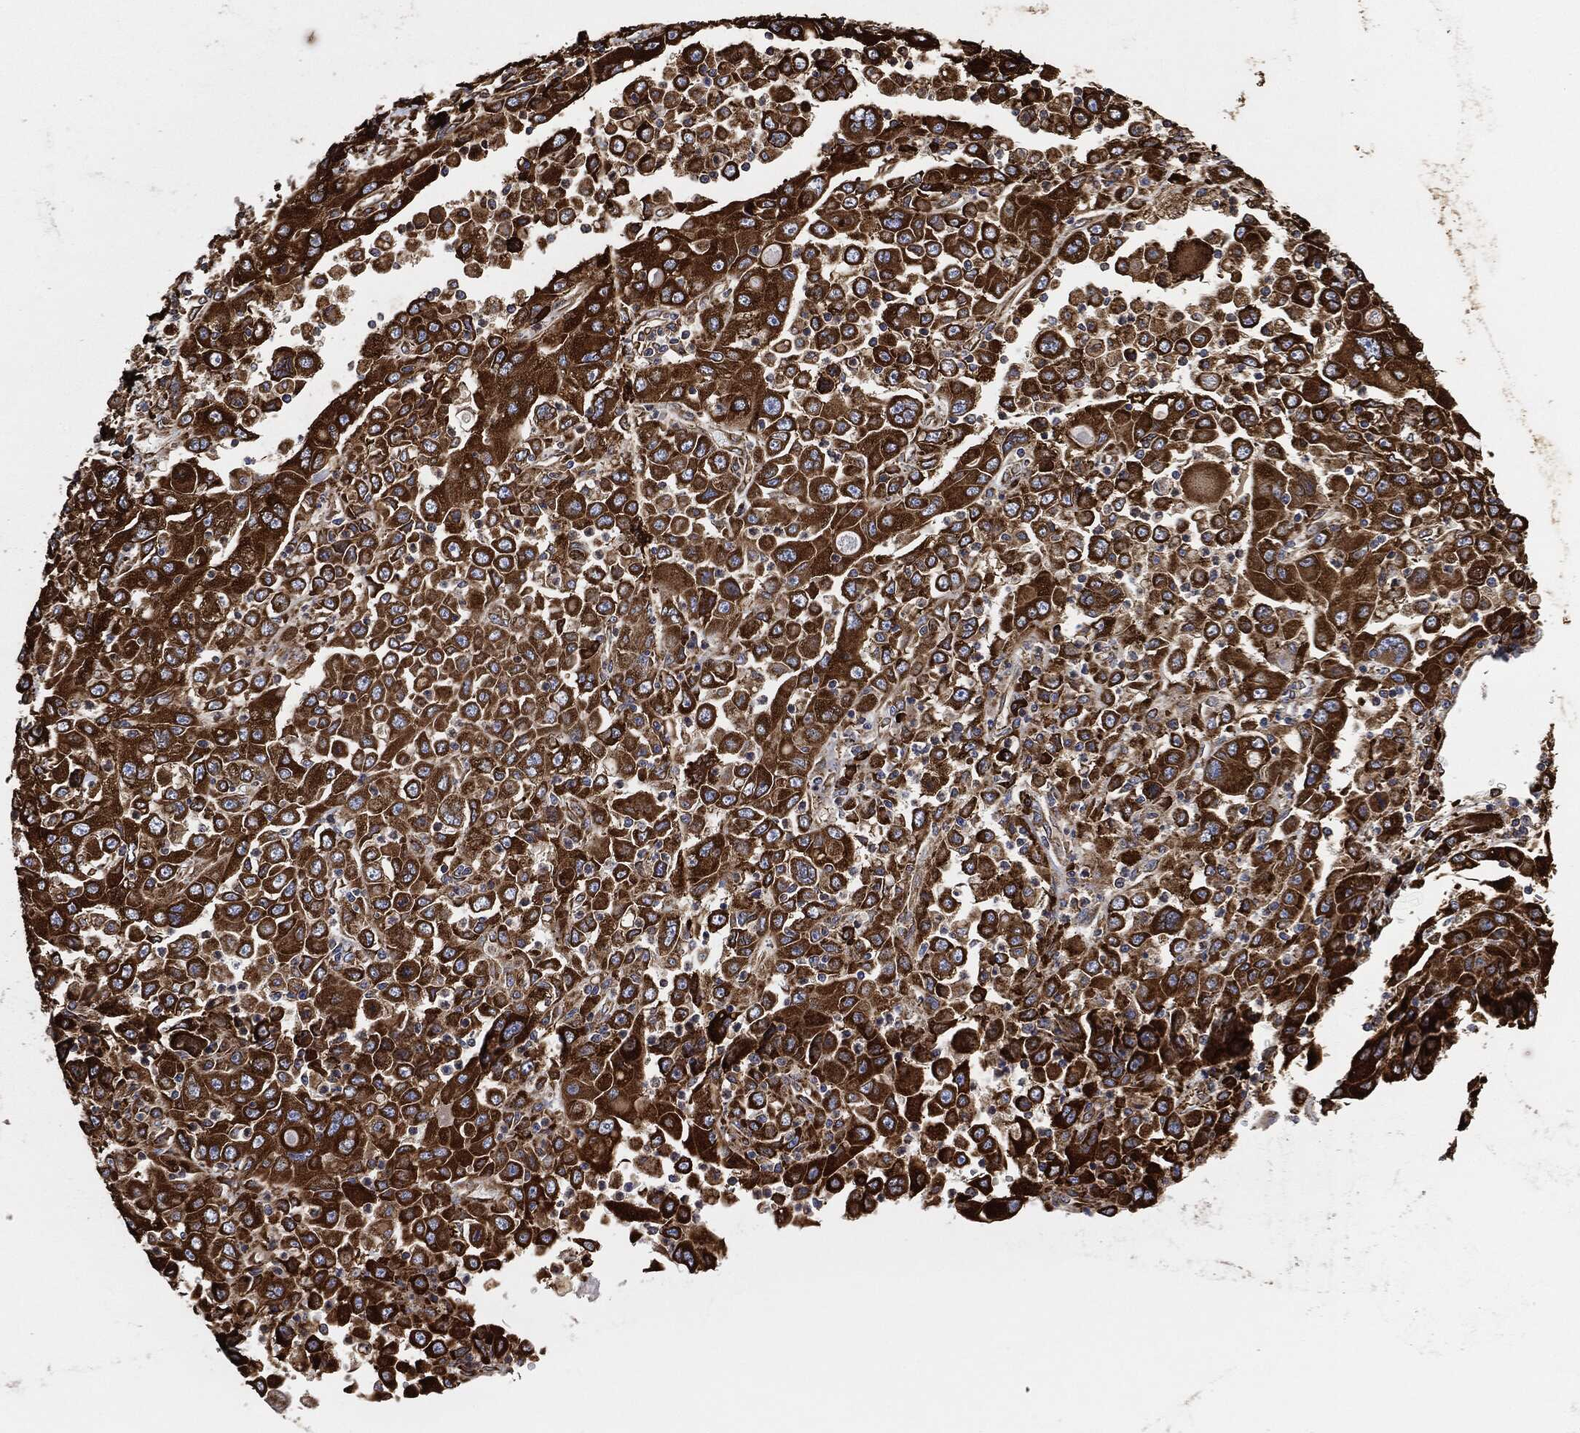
{"staining": {"intensity": "strong", "quantity": ">75%", "location": "cytoplasmic/membranous"}, "tissue": "stomach cancer", "cell_type": "Tumor cells", "image_type": "cancer", "snomed": [{"axis": "morphology", "description": "Adenocarcinoma, NOS"}, {"axis": "topography", "description": "Stomach"}], "caption": "High-magnification brightfield microscopy of stomach adenocarcinoma stained with DAB (brown) and counterstained with hematoxylin (blue). tumor cells exhibit strong cytoplasmic/membranous expression is appreciated in approximately>75% of cells.", "gene": "AMFR", "patient": {"sex": "male", "age": 56}}